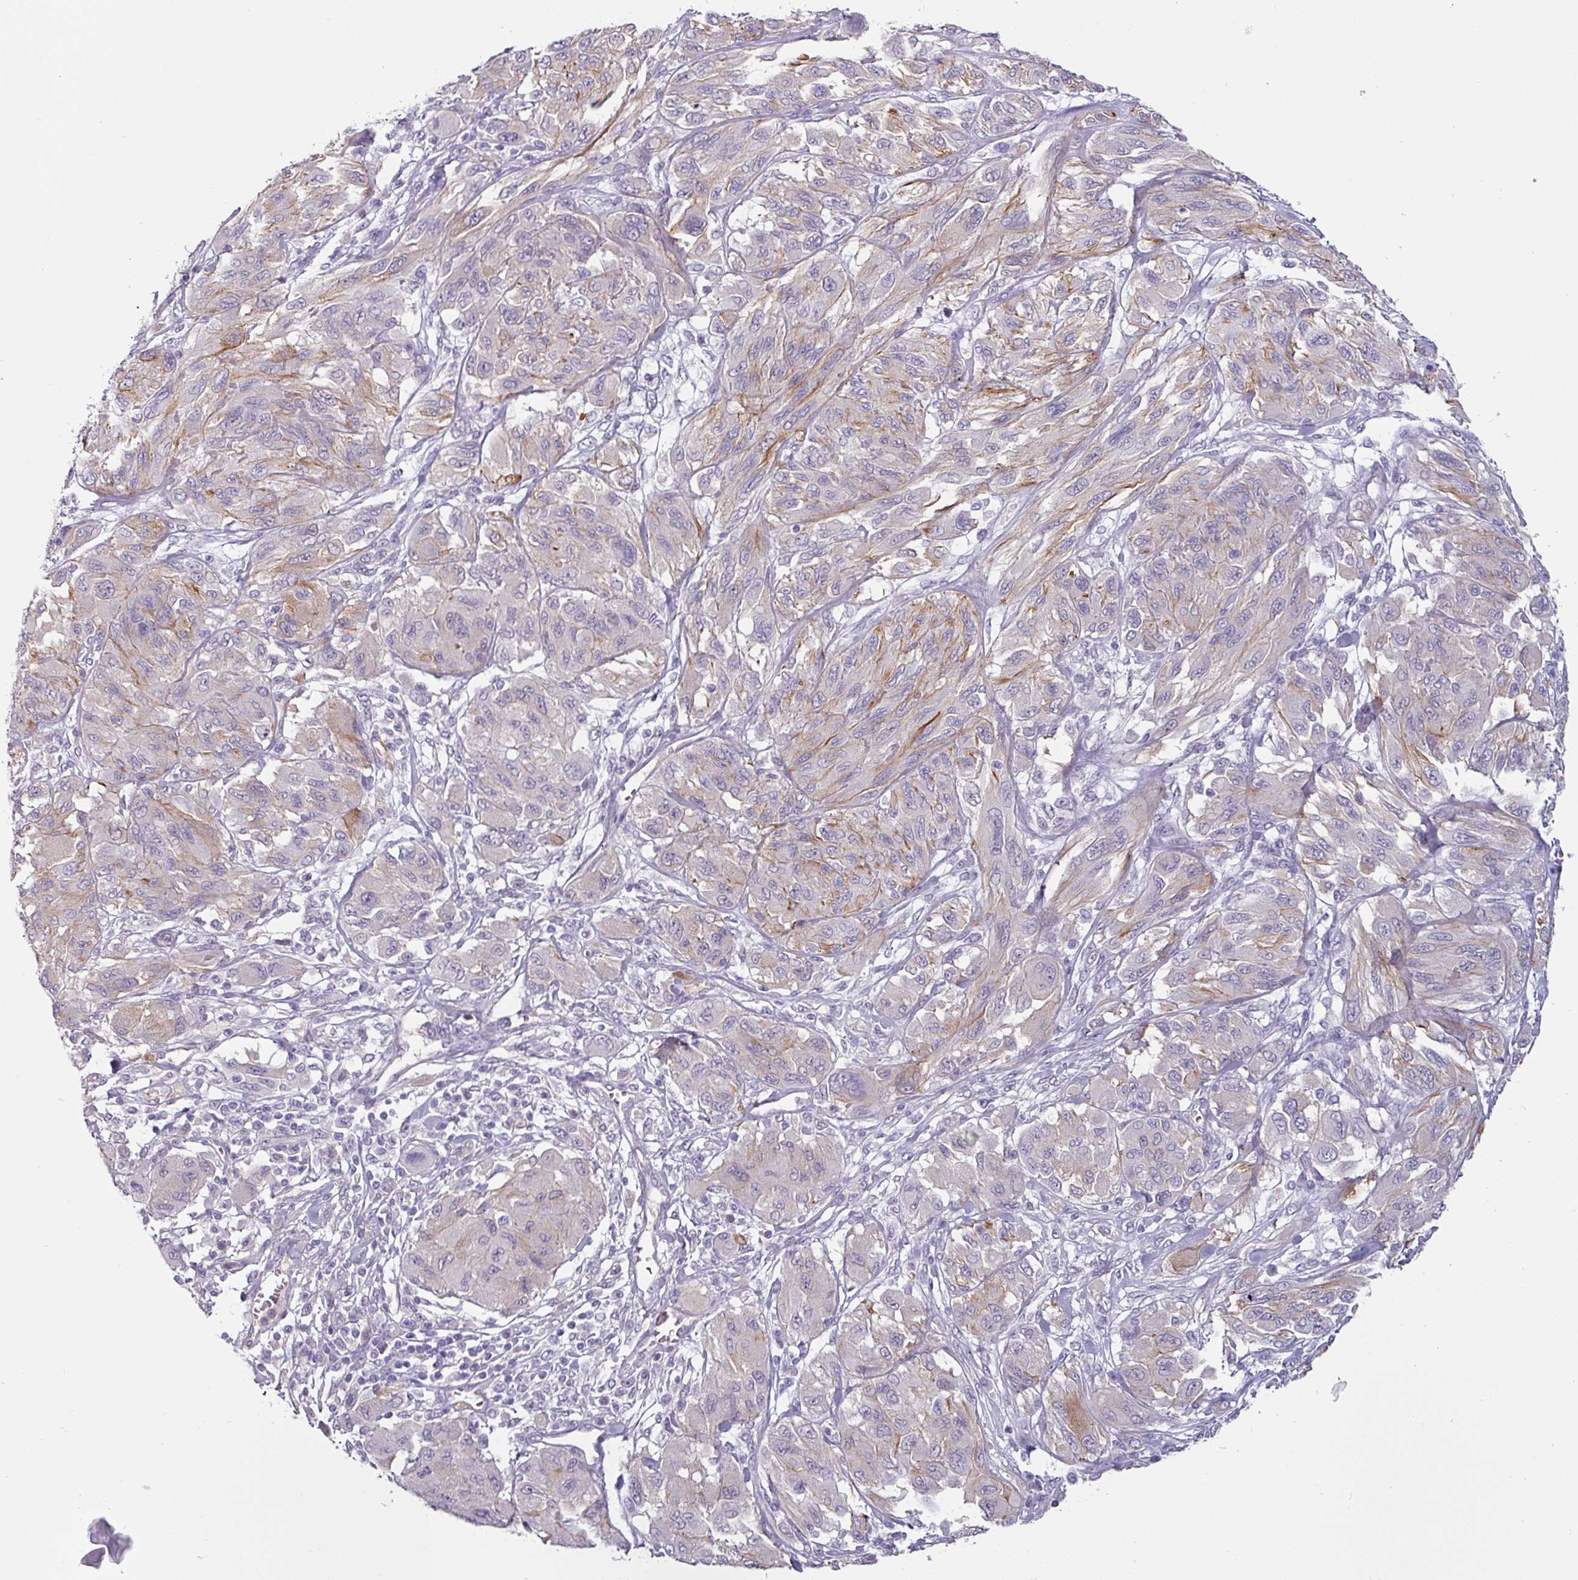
{"staining": {"intensity": "moderate", "quantity": "<25%", "location": "cytoplasmic/membranous"}, "tissue": "melanoma", "cell_type": "Tumor cells", "image_type": "cancer", "snomed": [{"axis": "morphology", "description": "Malignant melanoma, NOS"}, {"axis": "topography", "description": "Skin"}], "caption": "Malignant melanoma stained with a brown dye exhibits moderate cytoplasmic/membranous positive staining in approximately <25% of tumor cells.", "gene": "EYA3", "patient": {"sex": "female", "age": 91}}